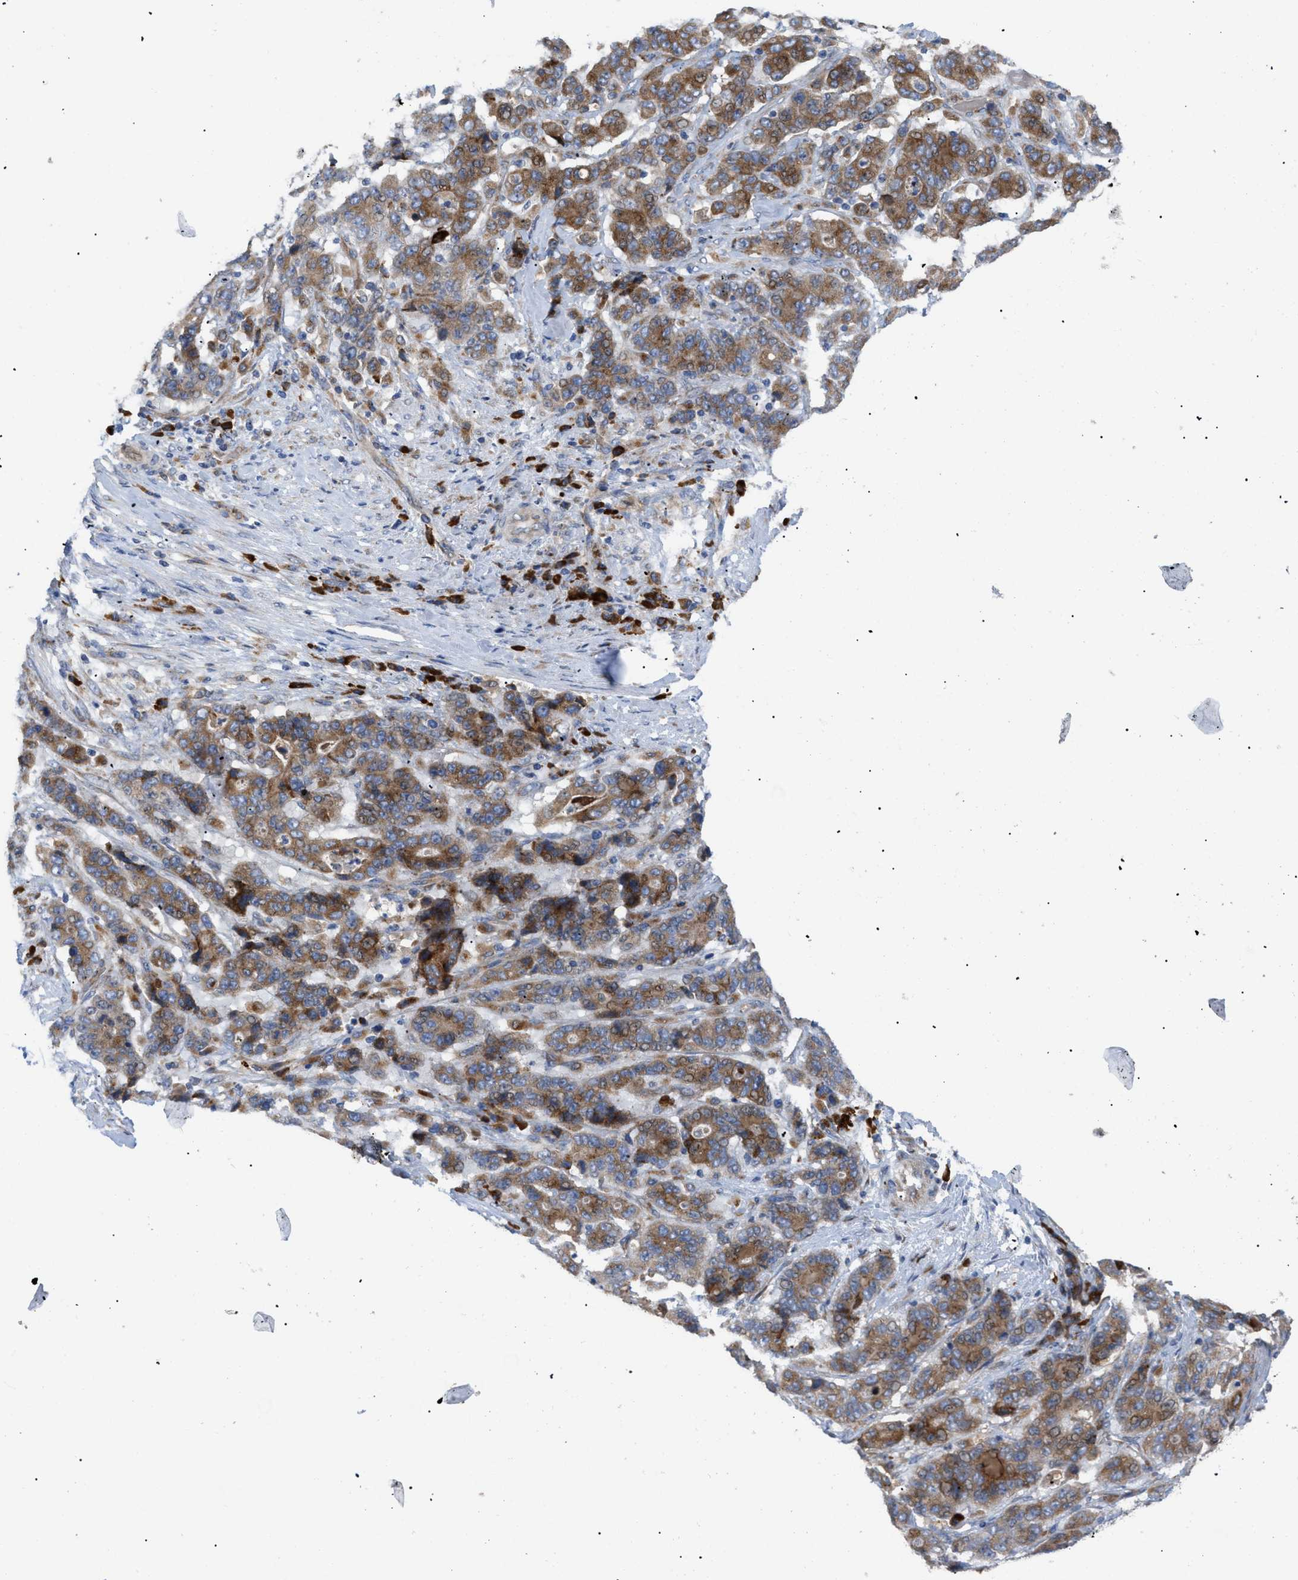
{"staining": {"intensity": "moderate", "quantity": ">75%", "location": "cytoplasmic/membranous"}, "tissue": "stomach cancer", "cell_type": "Tumor cells", "image_type": "cancer", "snomed": [{"axis": "morphology", "description": "Adenocarcinoma, NOS"}, {"axis": "topography", "description": "Stomach"}], "caption": "High-magnification brightfield microscopy of stomach cancer stained with DAB (brown) and counterstained with hematoxylin (blue). tumor cells exhibit moderate cytoplasmic/membranous positivity is identified in about>75% of cells.", "gene": "SLC50A1", "patient": {"sex": "female", "age": 73}}